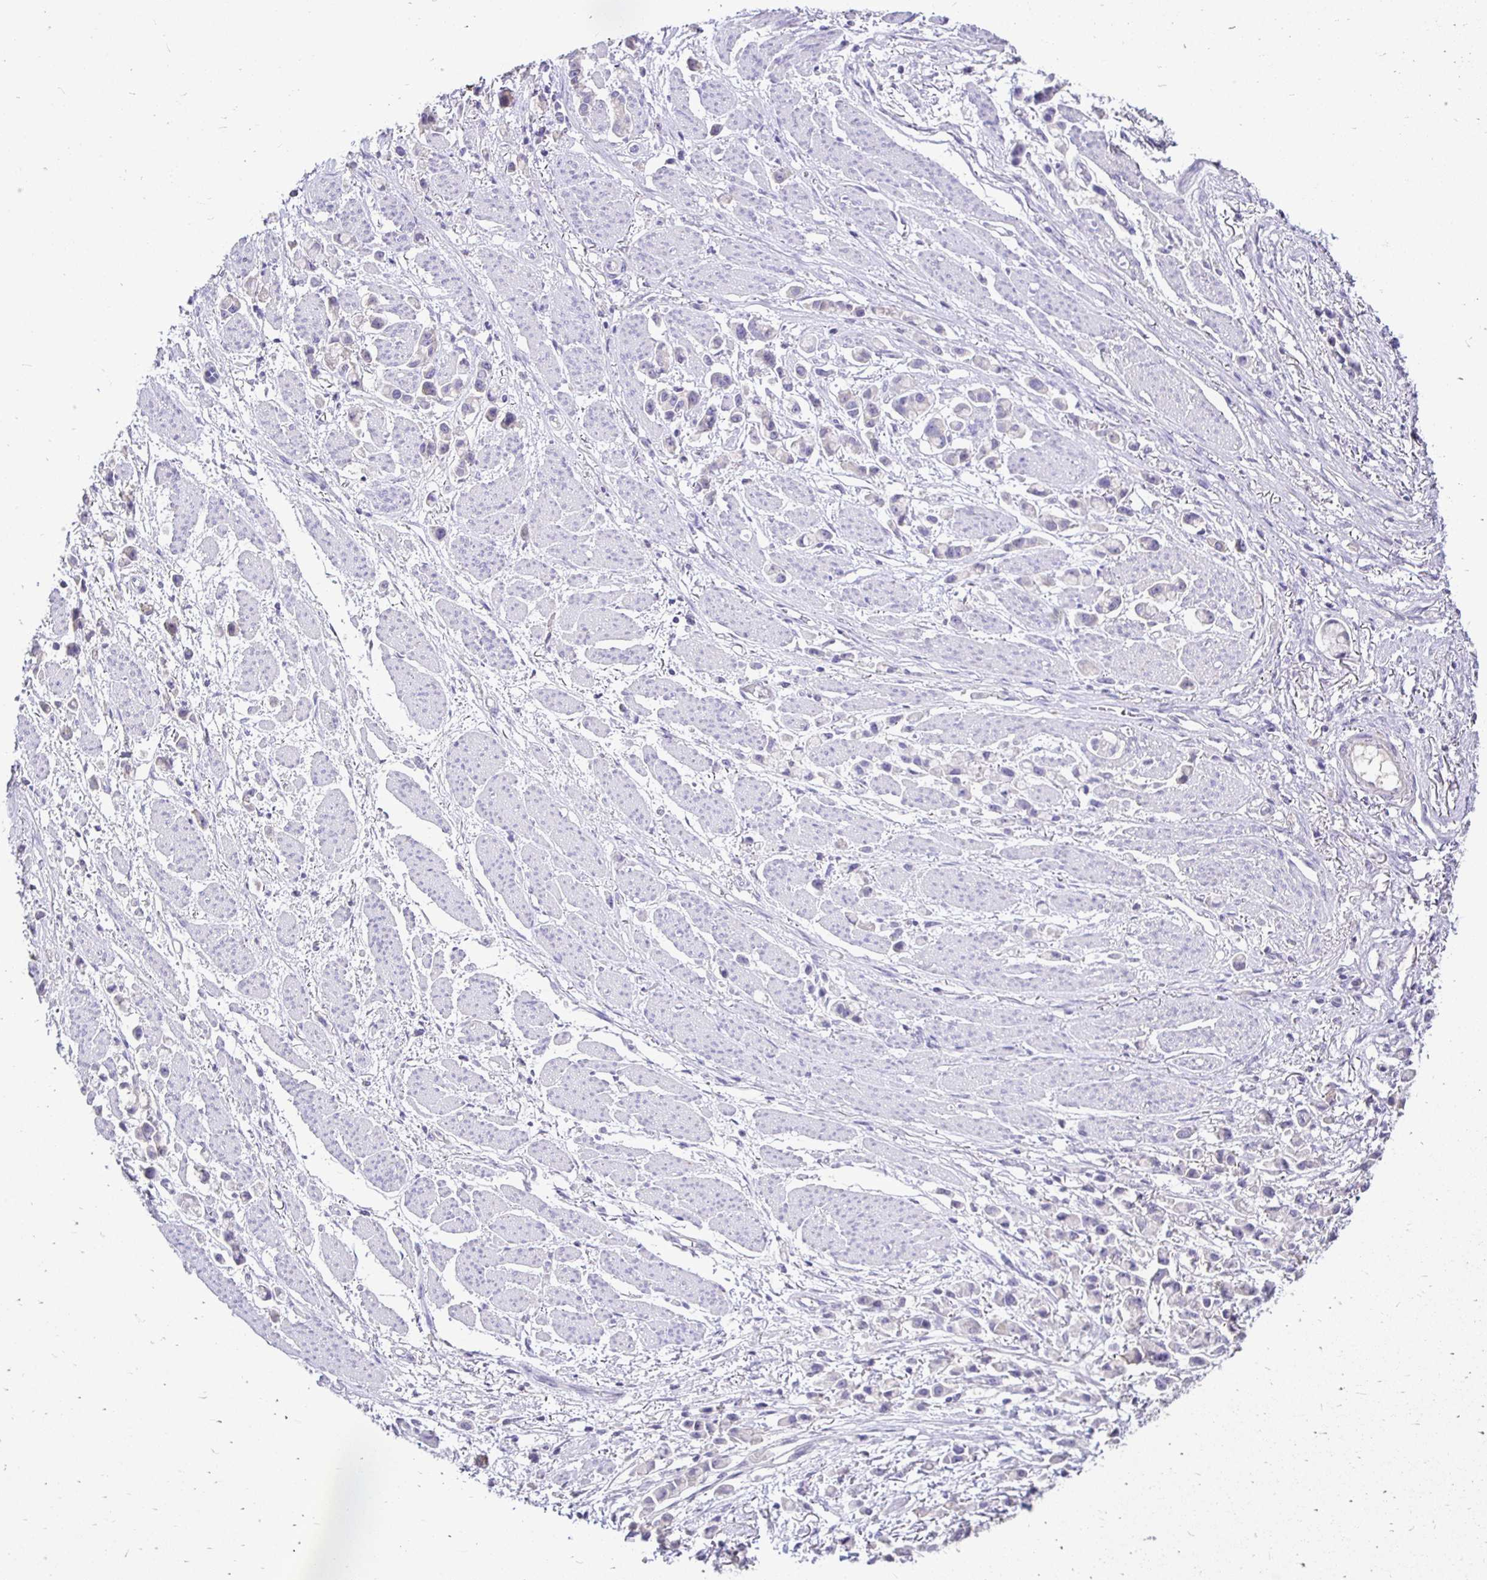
{"staining": {"intensity": "negative", "quantity": "none", "location": "none"}, "tissue": "stomach cancer", "cell_type": "Tumor cells", "image_type": "cancer", "snomed": [{"axis": "morphology", "description": "Adenocarcinoma, NOS"}, {"axis": "topography", "description": "Stomach"}], "caption": "This is a histopathology image of IHC staining of stomach cancer, which shows no staining in tumor cells.", "gene": "TAF1D", "patient": {"sex": "female", "age": 81}}